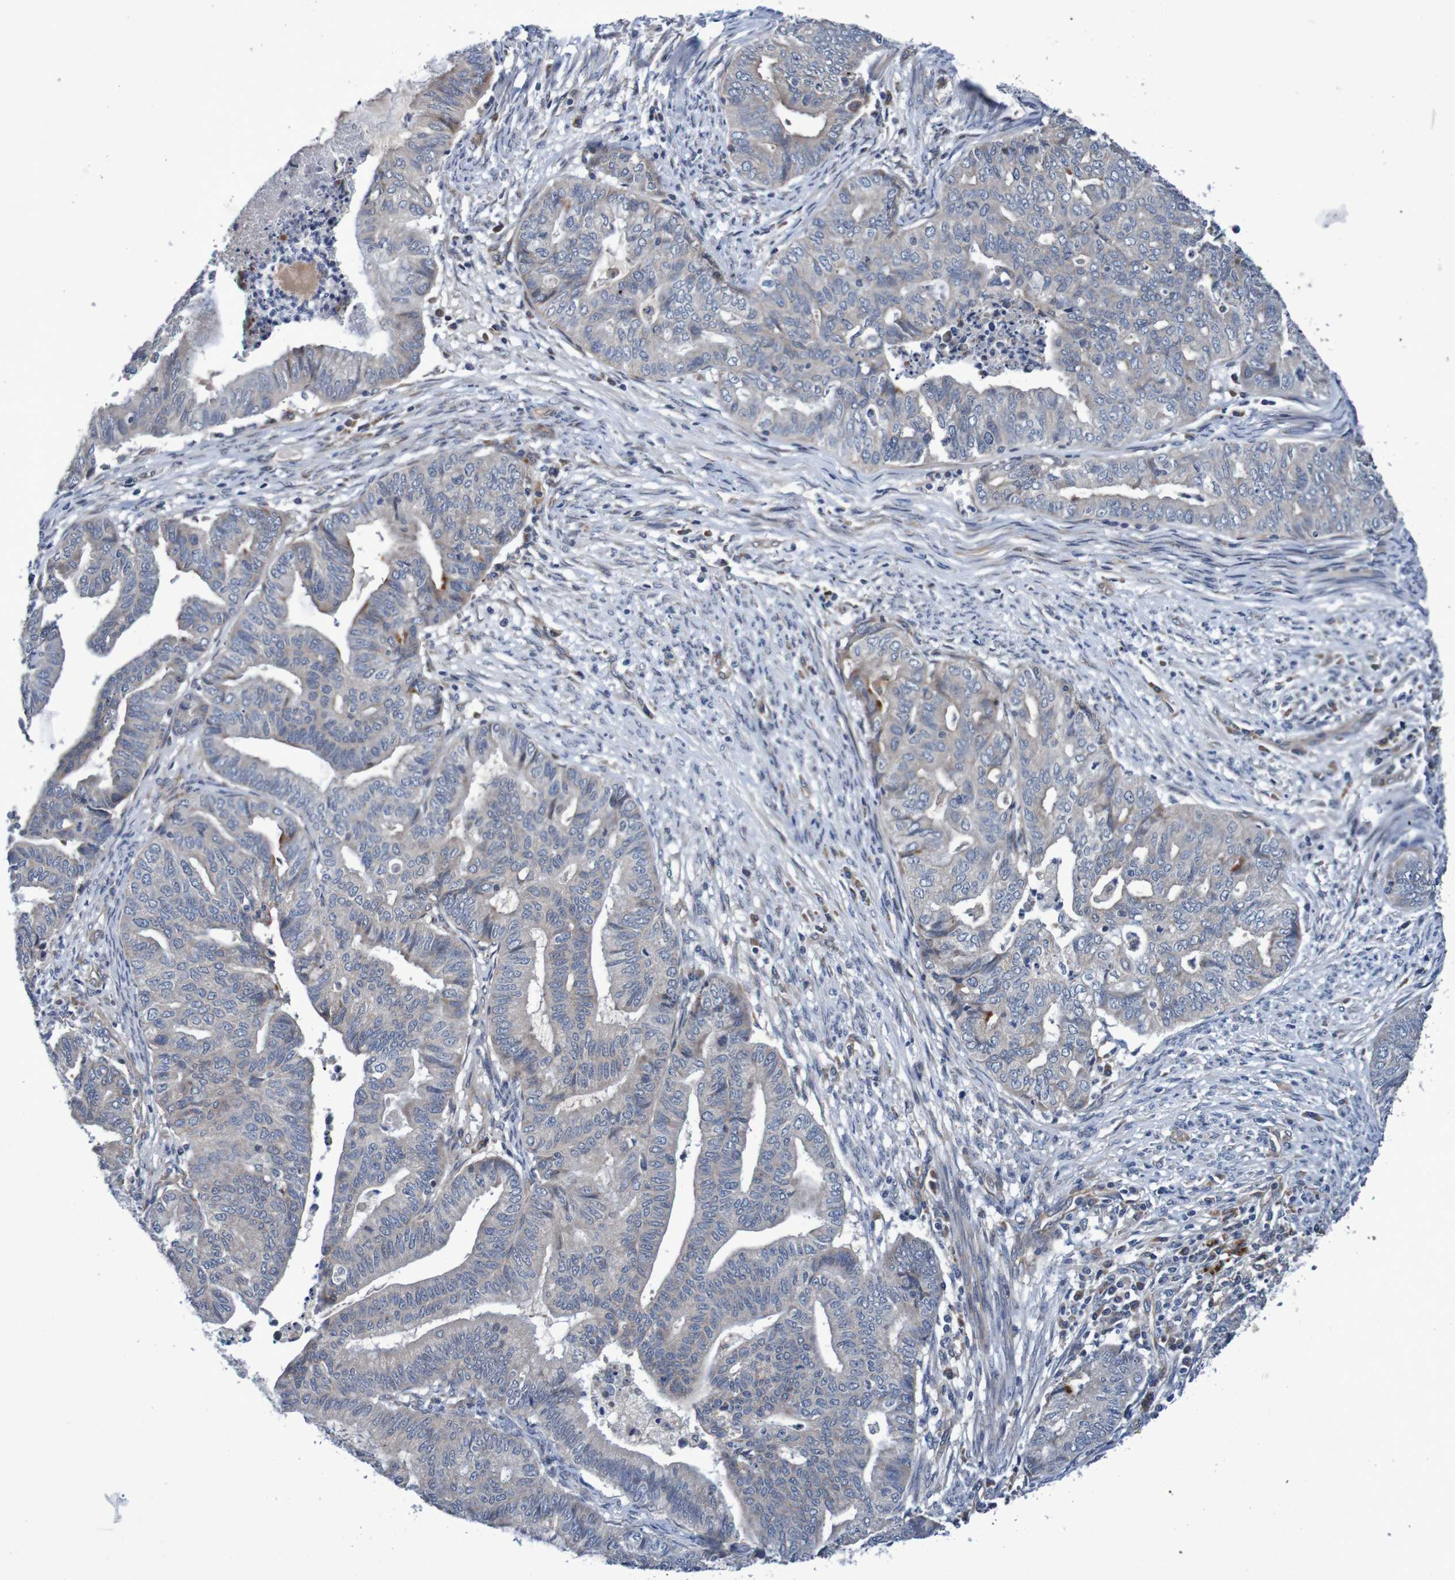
{"staining": {"intensity": "negative", "quantity": "none", "location": "none"}, "tissue": "endometrial cancer", "cell_type": "Tumor cells", "image_type": "cancer", "snomed": [{"axis": "morphology", "description": "Adenocarcinoma, NOS"}, {"axis": "topography", "description": "Endometrium"}], "caption": "A high-resolution photomicrograph shows immunohistochemistry (IHC) staining of endometrial cancer, which exhibits no significant expression in tumor cells.", "gene": "CPED1", "patient": {"sex": "female", "age": 79}}